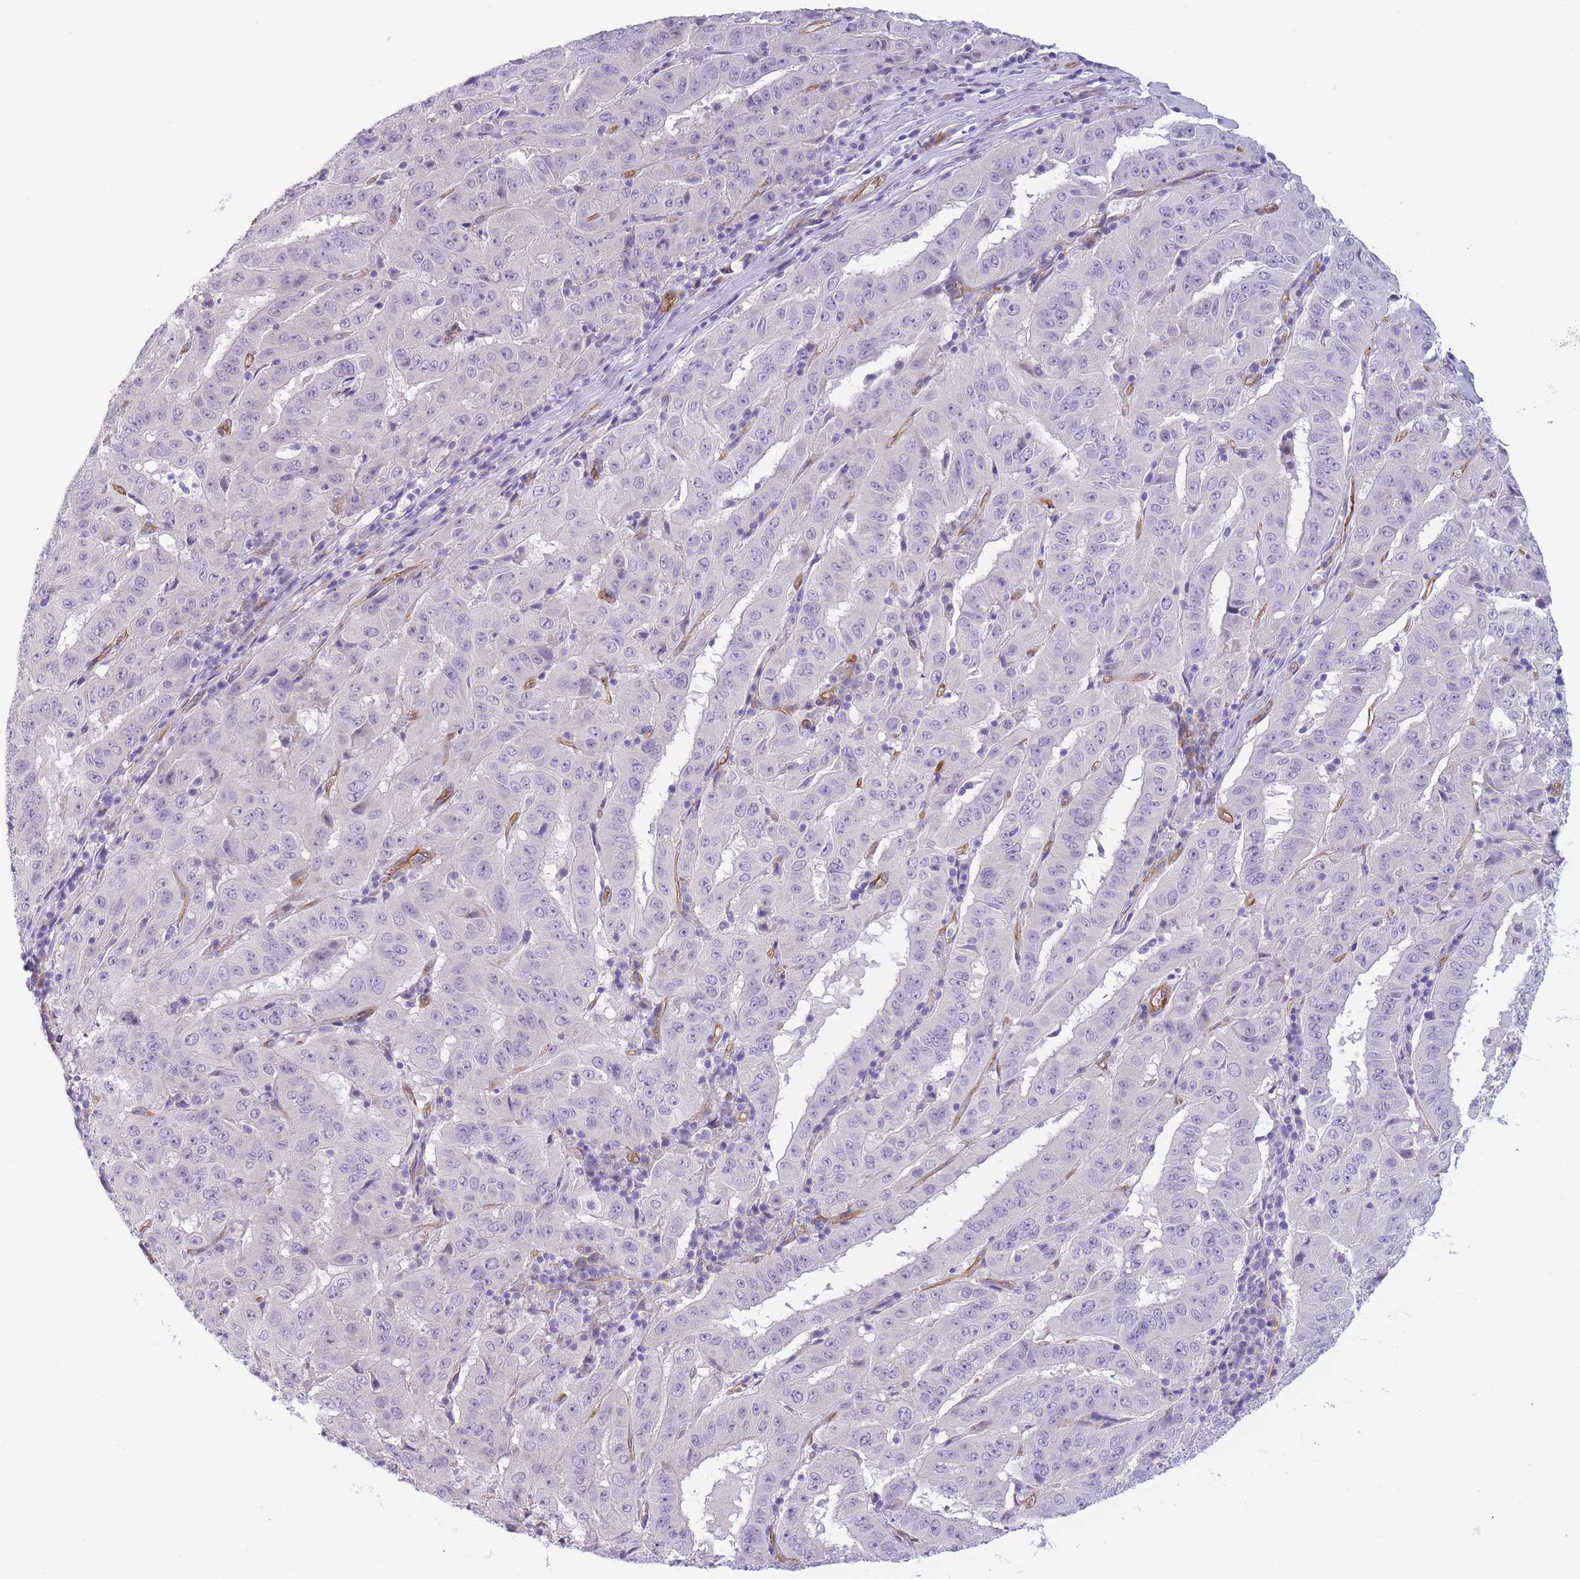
{"staining": {"intensity": "negative", "quantity": "none", "location": "none"}, "tissue": "pancreatic cancer", "cell_type": "Tumor cells", "image_type": "cancer", "snomed": [{"axis": "morphology", "description": "Adenocarcinoma, NOS"}, {"axis": "topography", "description": "Pancreas"}], "caption": "Pancreatic adenocarcinoma stained for a protein using immunohistochemistry exhibits no positivity tumor cells.", "gene": "OR6B3", "patient": {"sex": "male", "age": 63}}